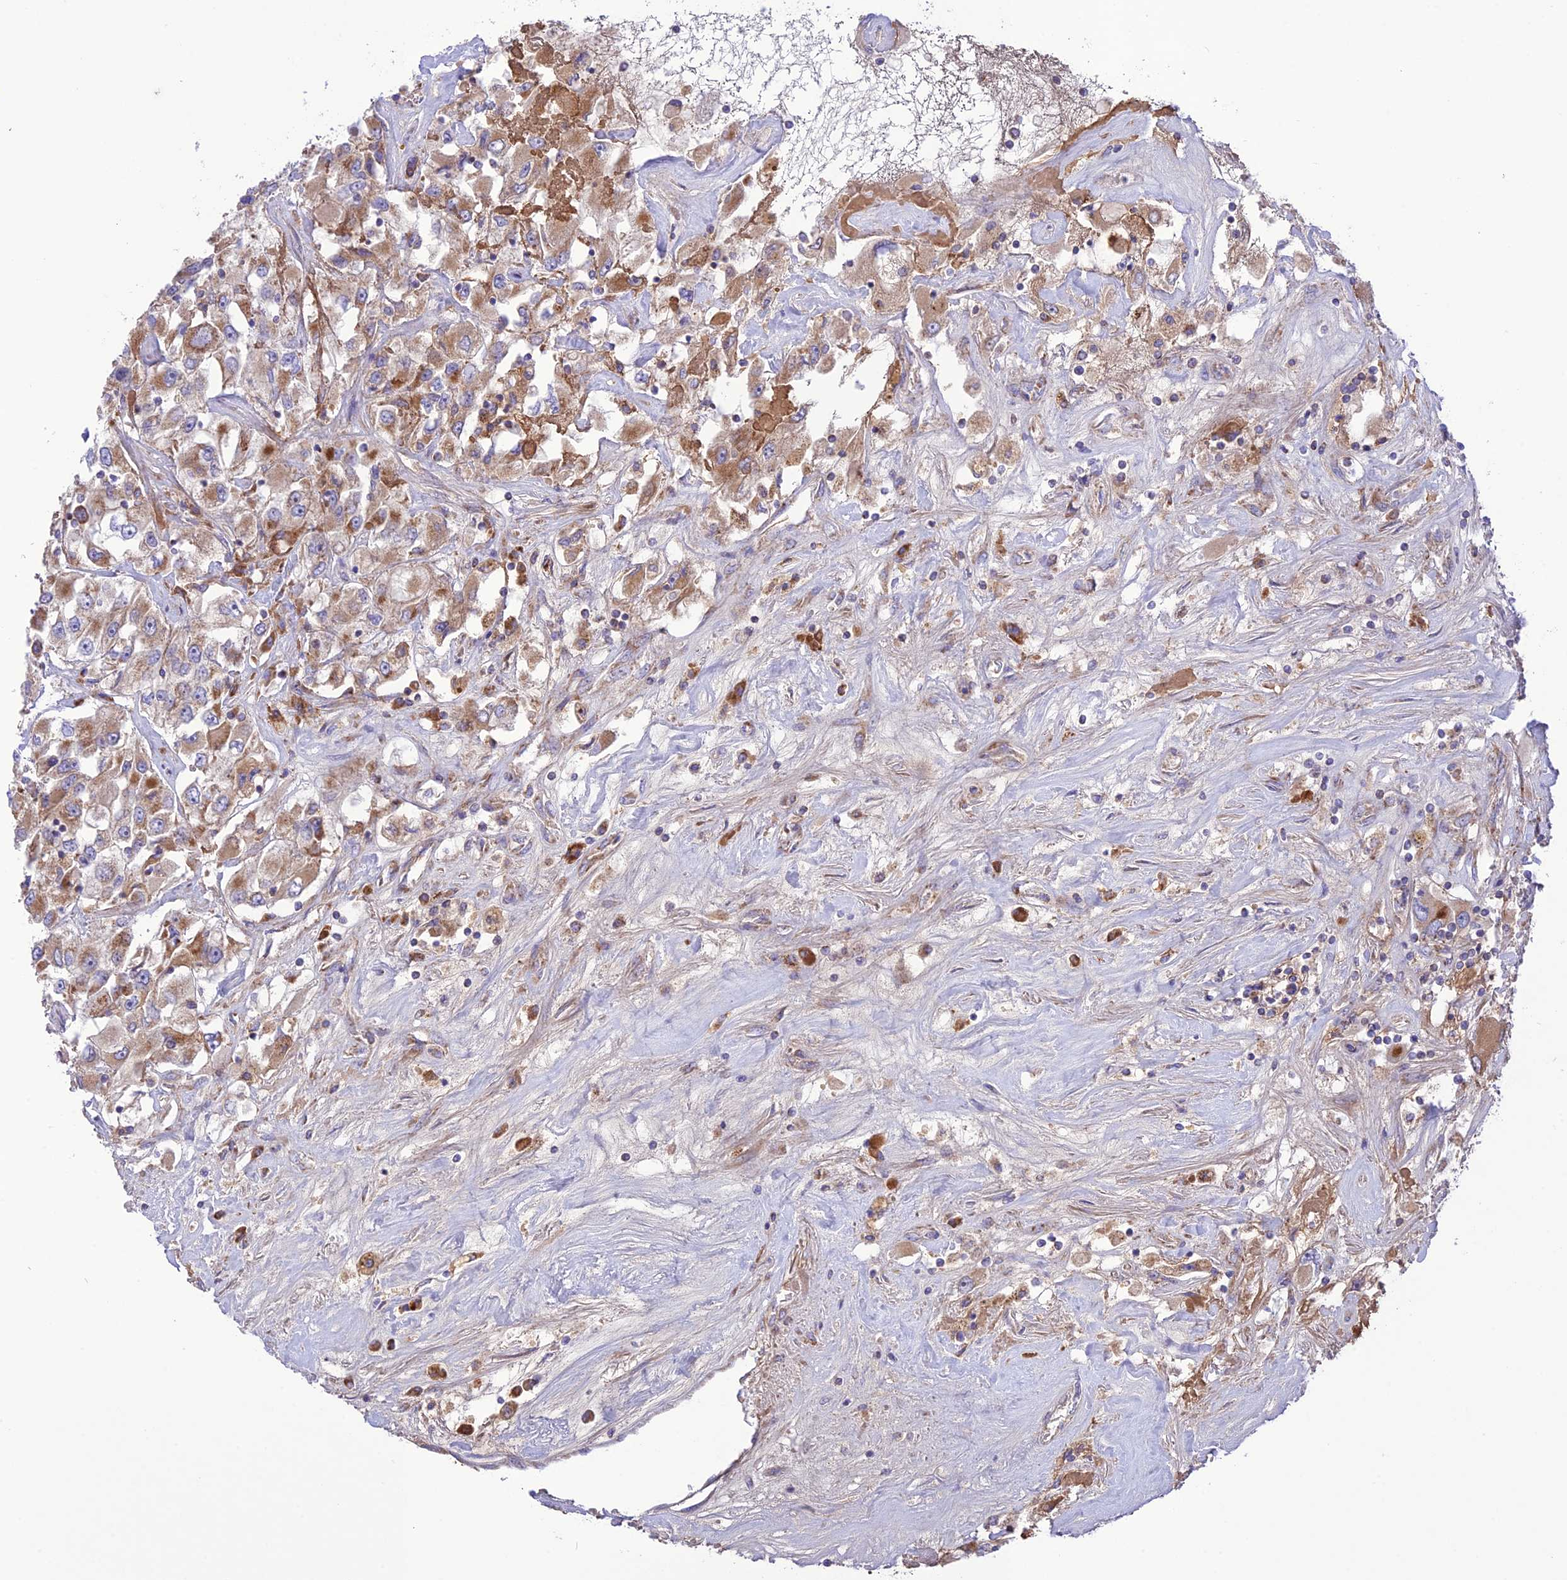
{"staining": {"intensity": "moderate", "quantity": ">75%", "location": "cytoplasmic/membranous"}, "tissue": "renal cancer", "cell_type": "Tumor cells", "image_type": "cancer", "snomed": [{"axis": "morphology", "description": "Adenocarcinoma, NOS"}, {"axis": "topography", "description": "Kidney"}], "caption": "A brown stain shows moderate cytoplasmic/membranous staining of a protein in renal cancer (adenocarcinoma) tumor cells.", "gene": "UAP1L1", "patient": {"sex": "female", "age": 52}}